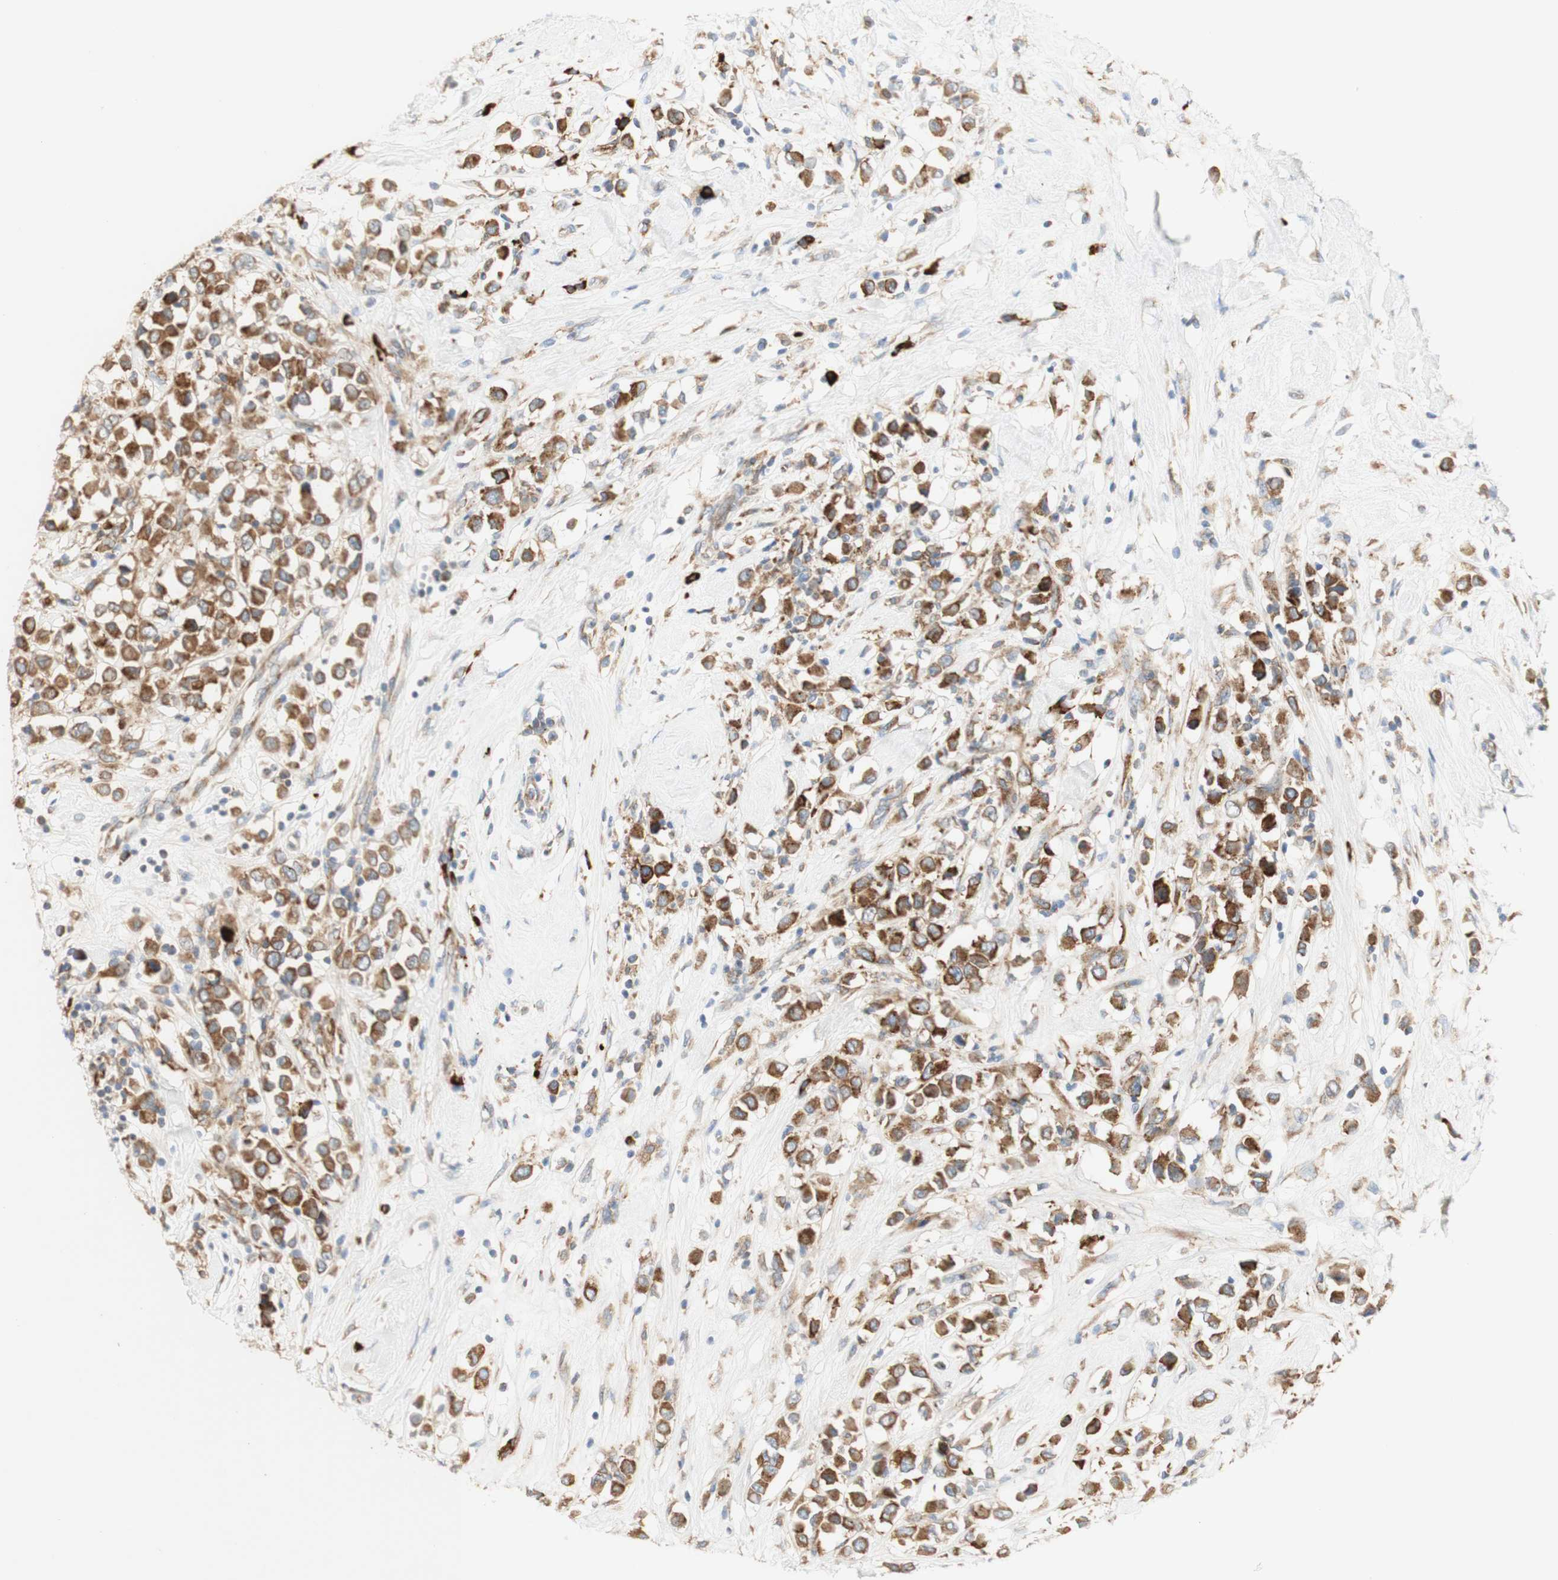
{"staining": {"intensity": "moderate", "quantity": ">75%", "location": "cytoplasmic/membranous"}, "tissue": "breast cancer", "cell_type": "Tumor cells", "image_type": "cancer", "snomed": [{"axis": "morphology", "description": "Duct carcinoma"}, {"axis": "topography", "description": "Breast"}], "caption": "IHC photomicrograph of neoplastic tissue: breast cancer stained using immunohistochemistry reveals medium levels of moderate protein expression localized specifically in the cytoplasmic/membranous of tumor cells, appearing as a cytoplasmic/membranous brown color.", "gene": "MANF", "patient": {"sex": "female", "age": 61}}